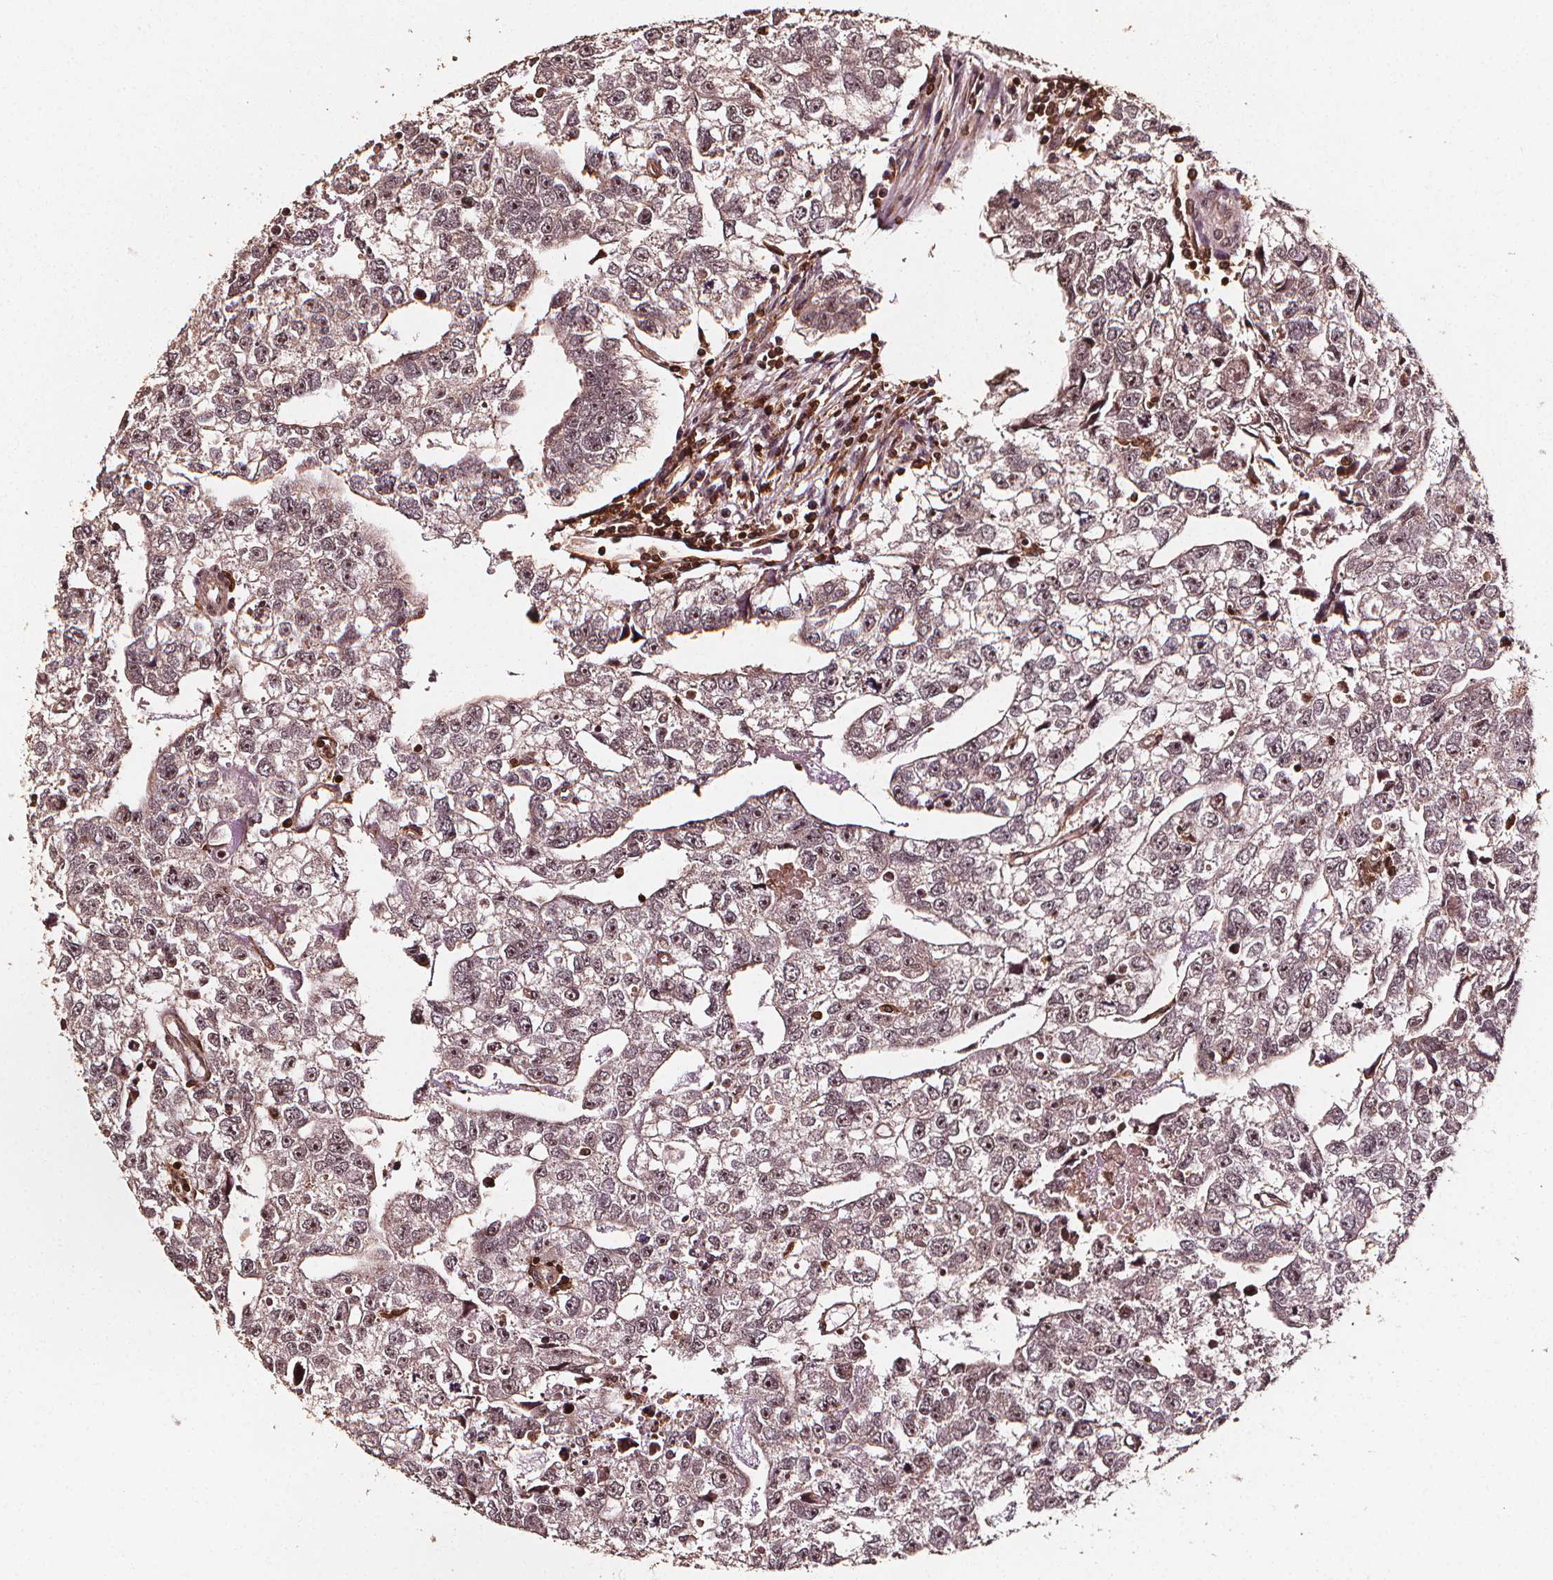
{"staining": {"intensity": "weak", "quantity": ">75%", "location": "nuclear"}, "tissue": "testis cancer", "cell_type": "Tumor cells", "image_type": "cancer", "snomed": [{"axis": "morphology", "description": "Carcinoma, Embryonal, NOS"}, {"axis": "morphology", "description": "Teratoma, malignant, NOS"}, {"axis": "topography", "description": "Testis"}], "caption": "A brown stain highlights weak nuclear staining of a protein in testis embryonal carcinoma tumor cells.", "gene": "EXOSC9", "patient": {"sex": "male", "age": 44}}